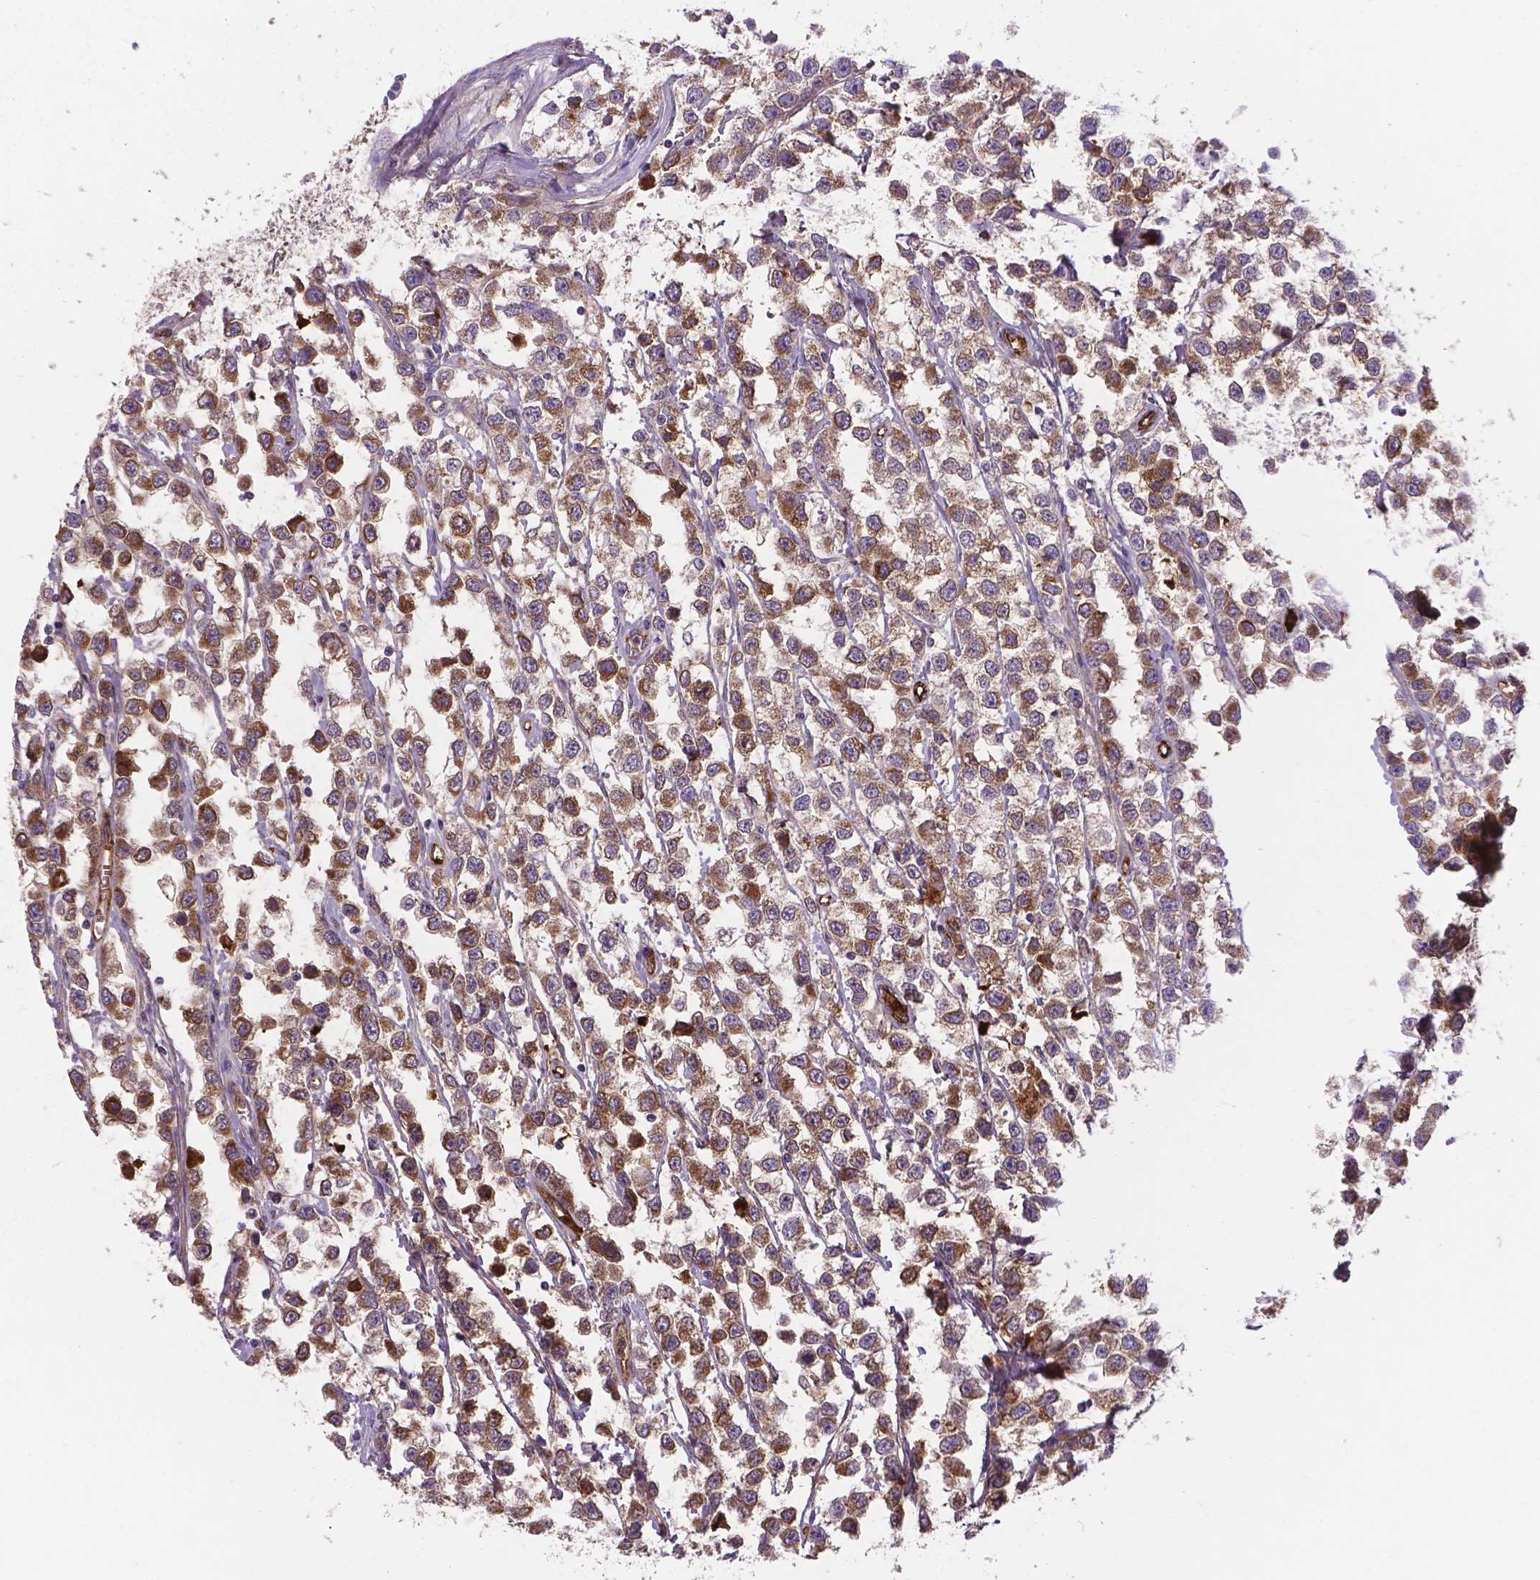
{"staining": {"intensity": "moderate", "quantity": ">75%", "location": "cytoplasmic/membranous"}, "tissue": "testis cancer", "cell_type": "Tumor cells", "image_type": "cancer", "snomed": [{"axis": "morphology", "description": "Seminoma, NOS"}, {"axis": "topography", "description": "Testis"}], "caption": "A micrograph showing moderate cytoplasmic/membranous positivity in about >75% of tumor cells in seminoma (testis), as visualized by brown immunohistochemical staining.", "gene": "APOE", "patient": {"sex": "male", "age": 34}}